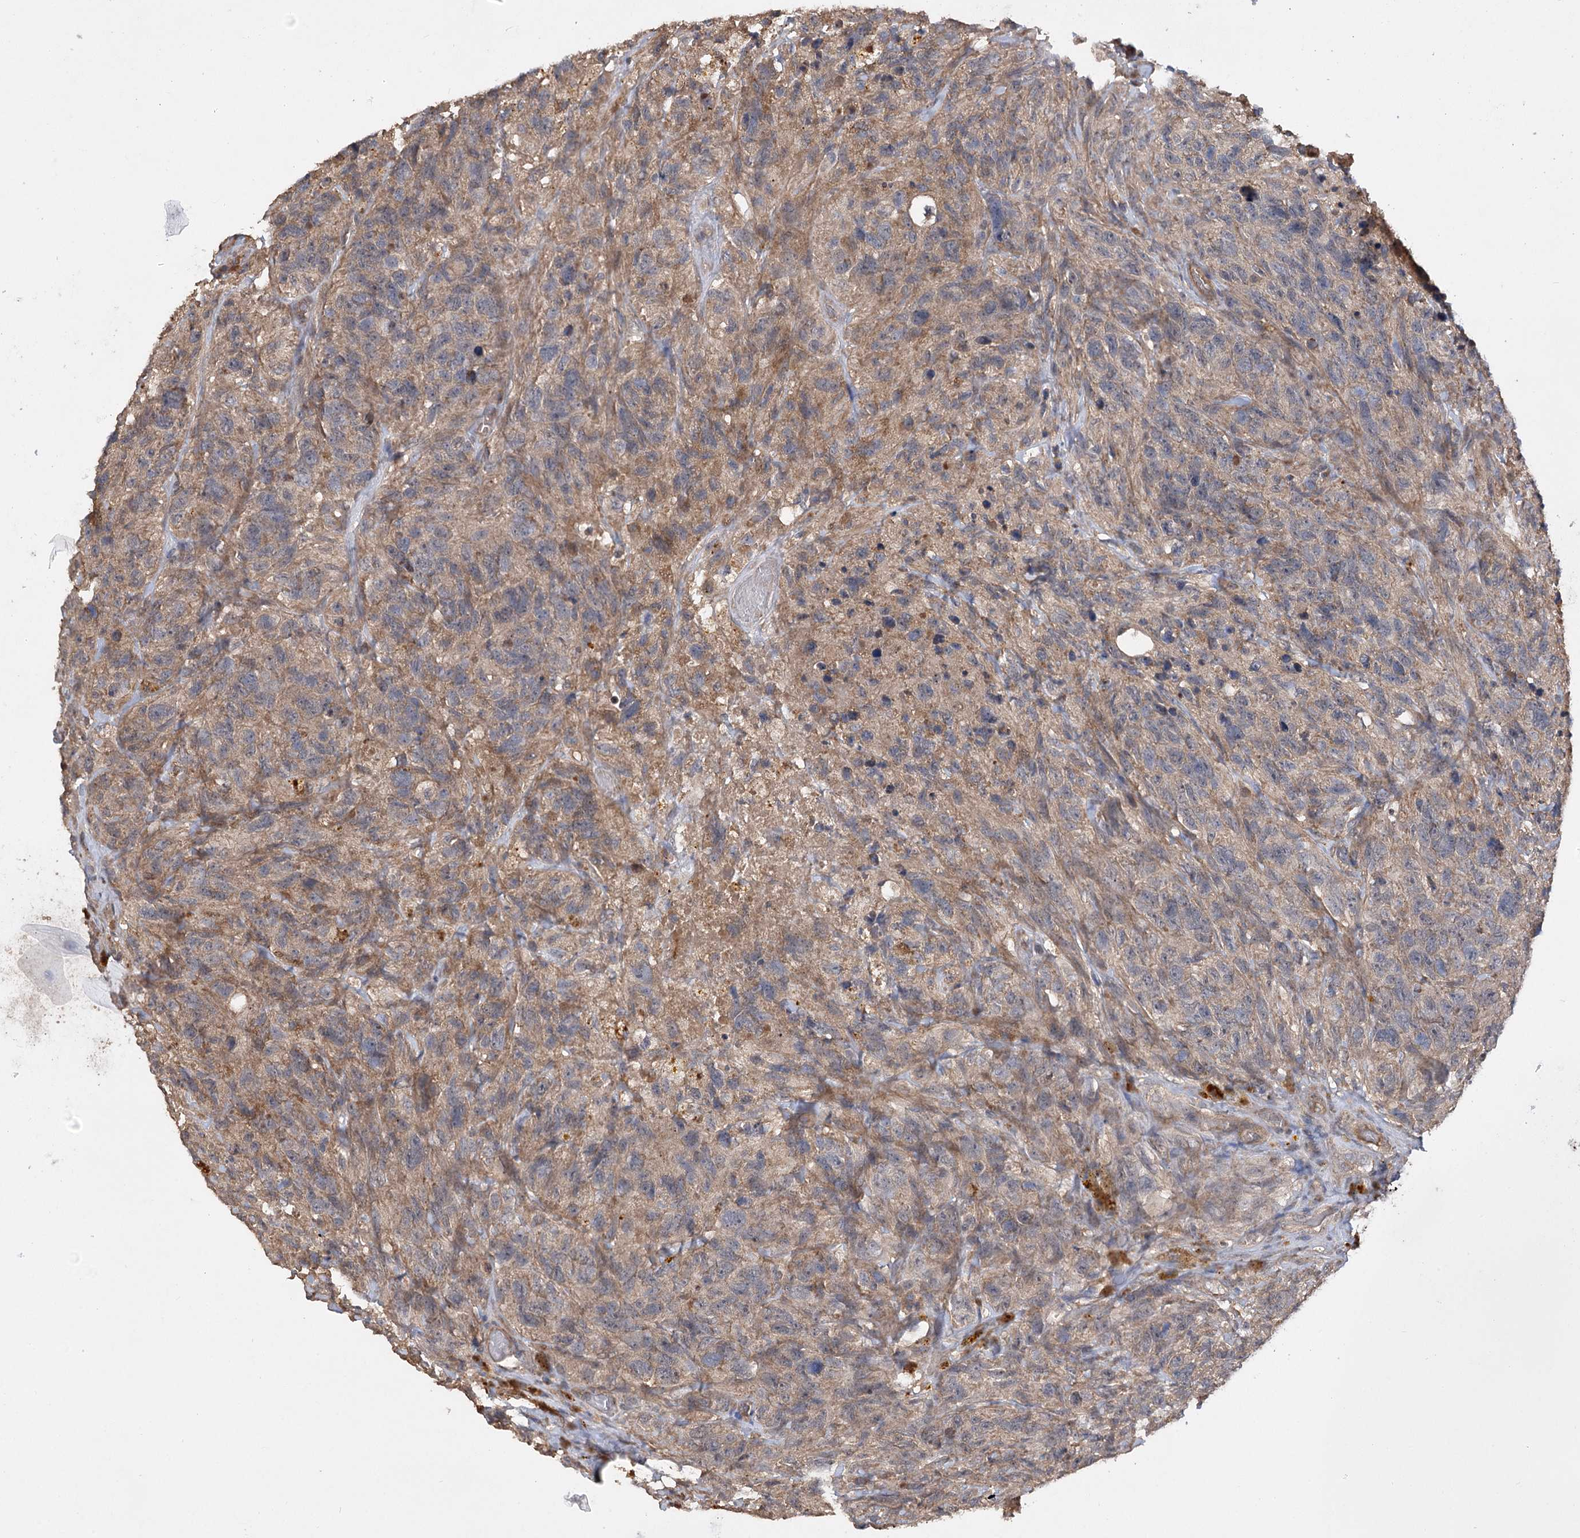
{"staining": {"intensity": "weak", "quantity": "25%-75%", "location": "cytoplasmic/membranous"}, "tissue": "glioma", "cell_type": "Tumor cells", "image_type": "cancer", "snomed": [{"axis": "morphology", "description": "Glioma, malignant, High grade"}, {"axis": "topography", "description": "Brain"}], "caption": "Glioma stained for a protein (brown) reveals weak cytoplasmic/membranous positive positivity in approximately 25%-75% of tumor cells.", "gene": "TENM2", "patient": {"sex": "male", "age": 69}}